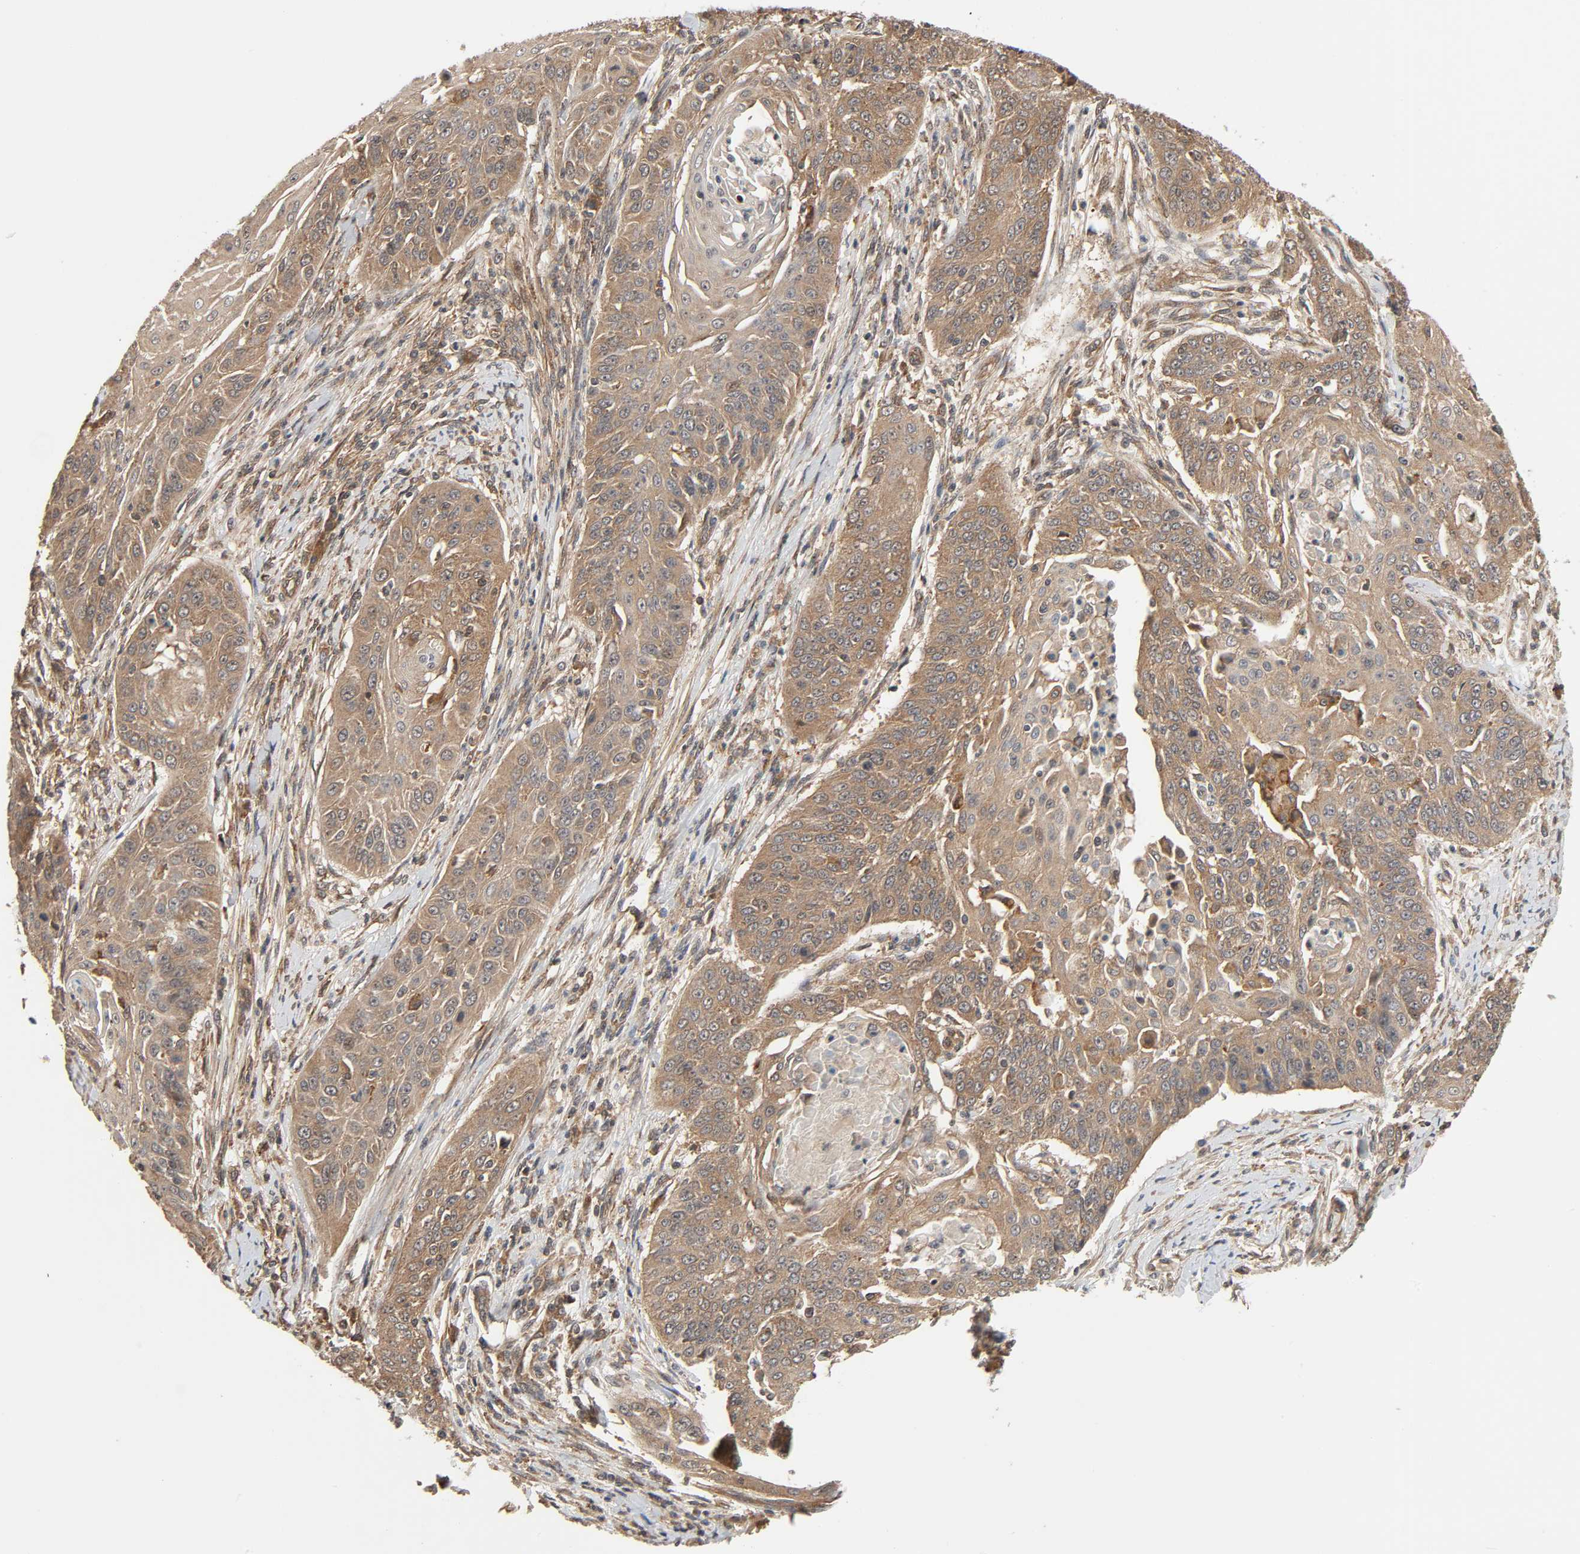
{"staining": {"intensity": "moderate", "quantity": ">75%", "location": "cytoplasmic/membranous"}, "tissue": "cervical cancer", "cell_type": "Tumor cells", "image_type": "cancer", "snomed": [{"axis": "morphology", "description": "Squamous cell carcinoma, NOS"}, {"axis": "topography", "description": "Cervix"}], "caption": "Cervical cancer (squamous cell carcinoma) stained with DAB (3,3'-diaminobenzidine) IHC reveals medium levels of moderate cytoplasmic/membranous staining in approximately >75% of tumor cells.", "gene": "PPP2R1B", "patient": {"sex": "female", "age": 33}}